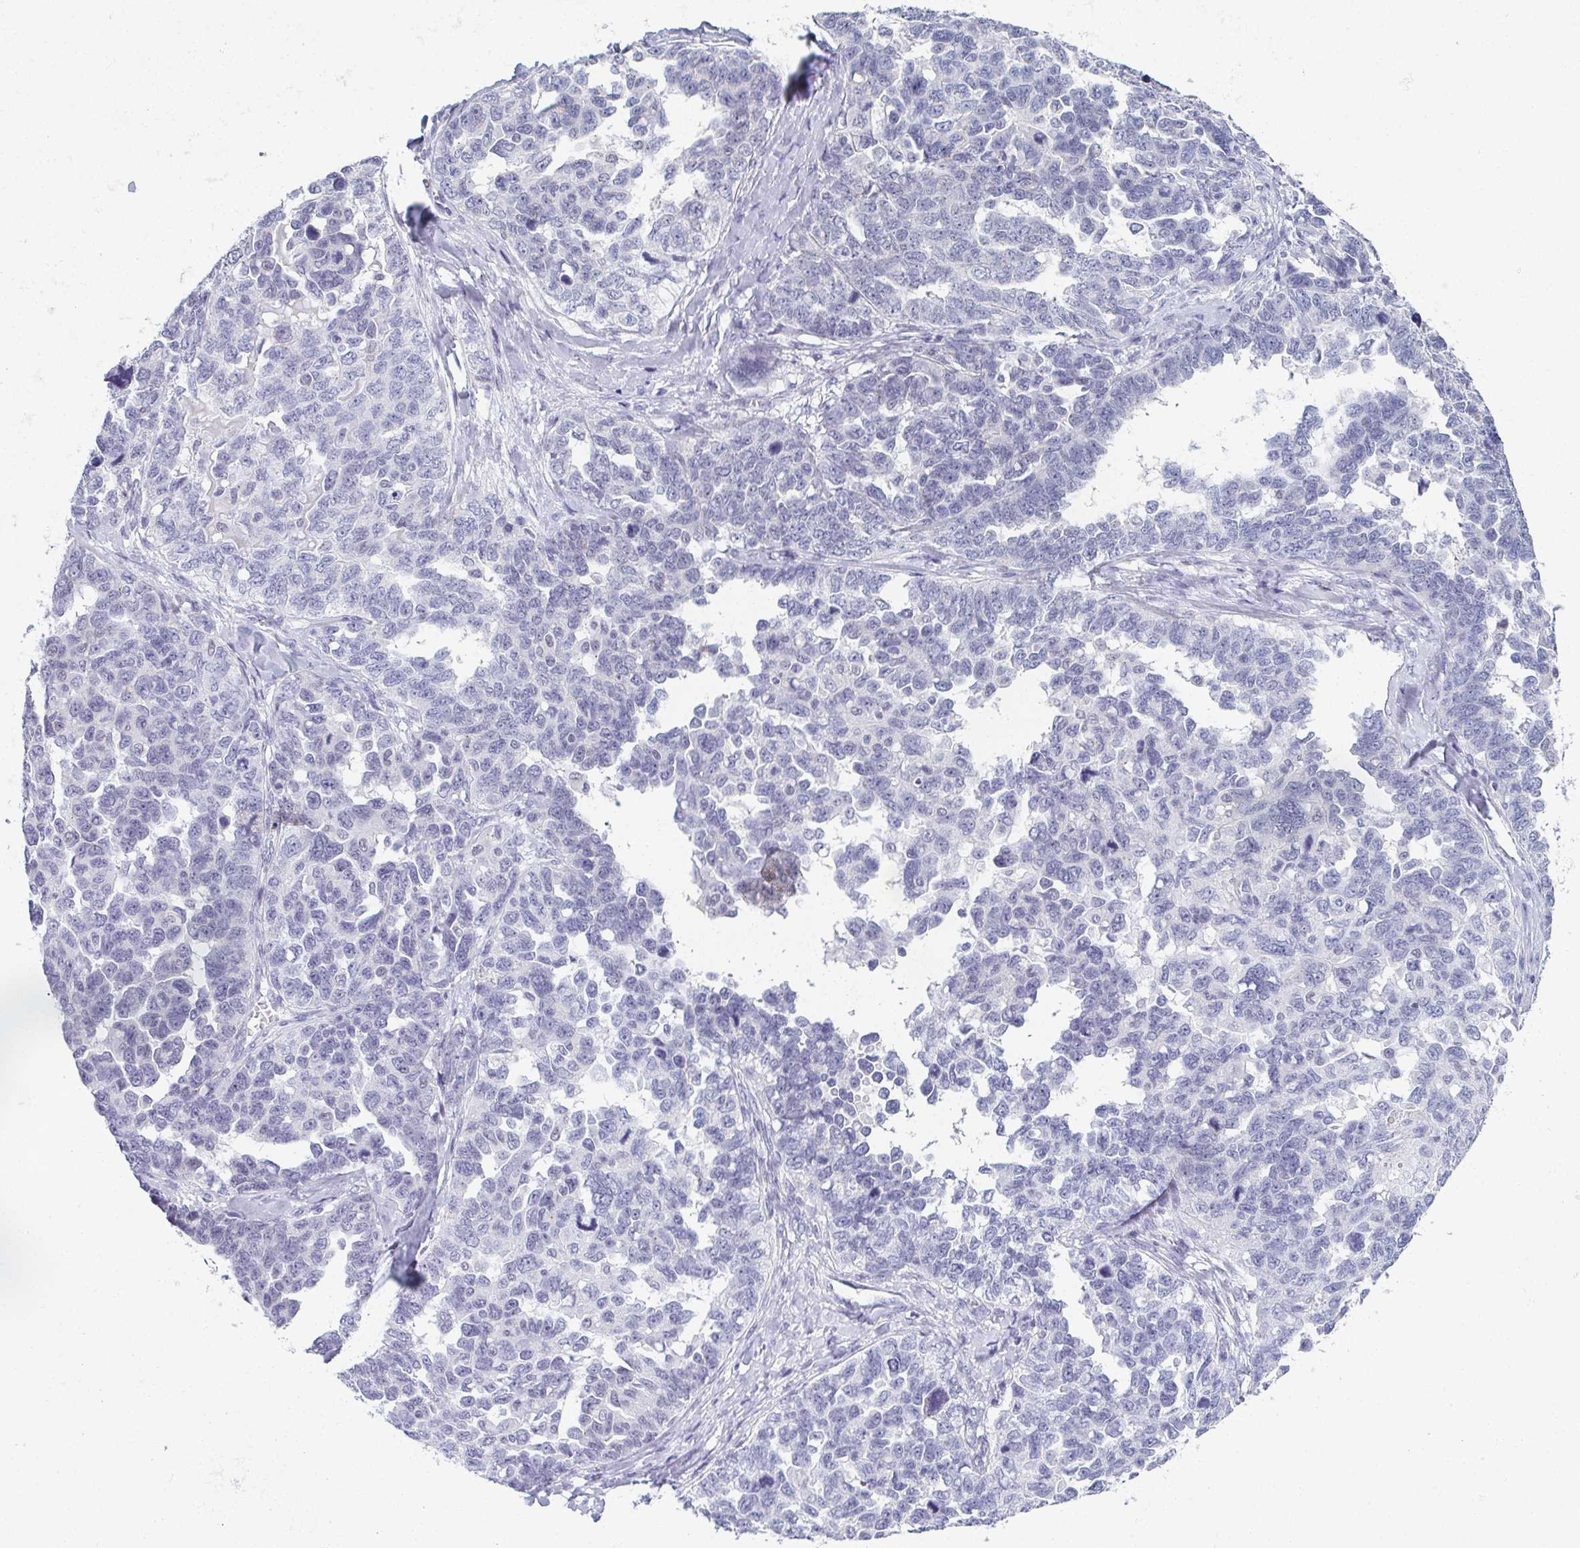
{"staining": {"intensity": "negative", "quantity": "none", "location": "none"}, "tissue": "ovarian cancer", "cell_type": "Tumor cells", "image_type": "cancer", "snomed": [{"axis": "morphology", "description": "Cystadenocarcinoma, serous, NOS"}, {"axis": "topography", "description": "Ovary"}], "caption": "A histopathology image of ovarian serous cystadenocarcinoma stained for a protein exhibits no brown staining in tumor cells.", "gene": "PYCR3", "patient": {"sex": "female", "age": 69}}